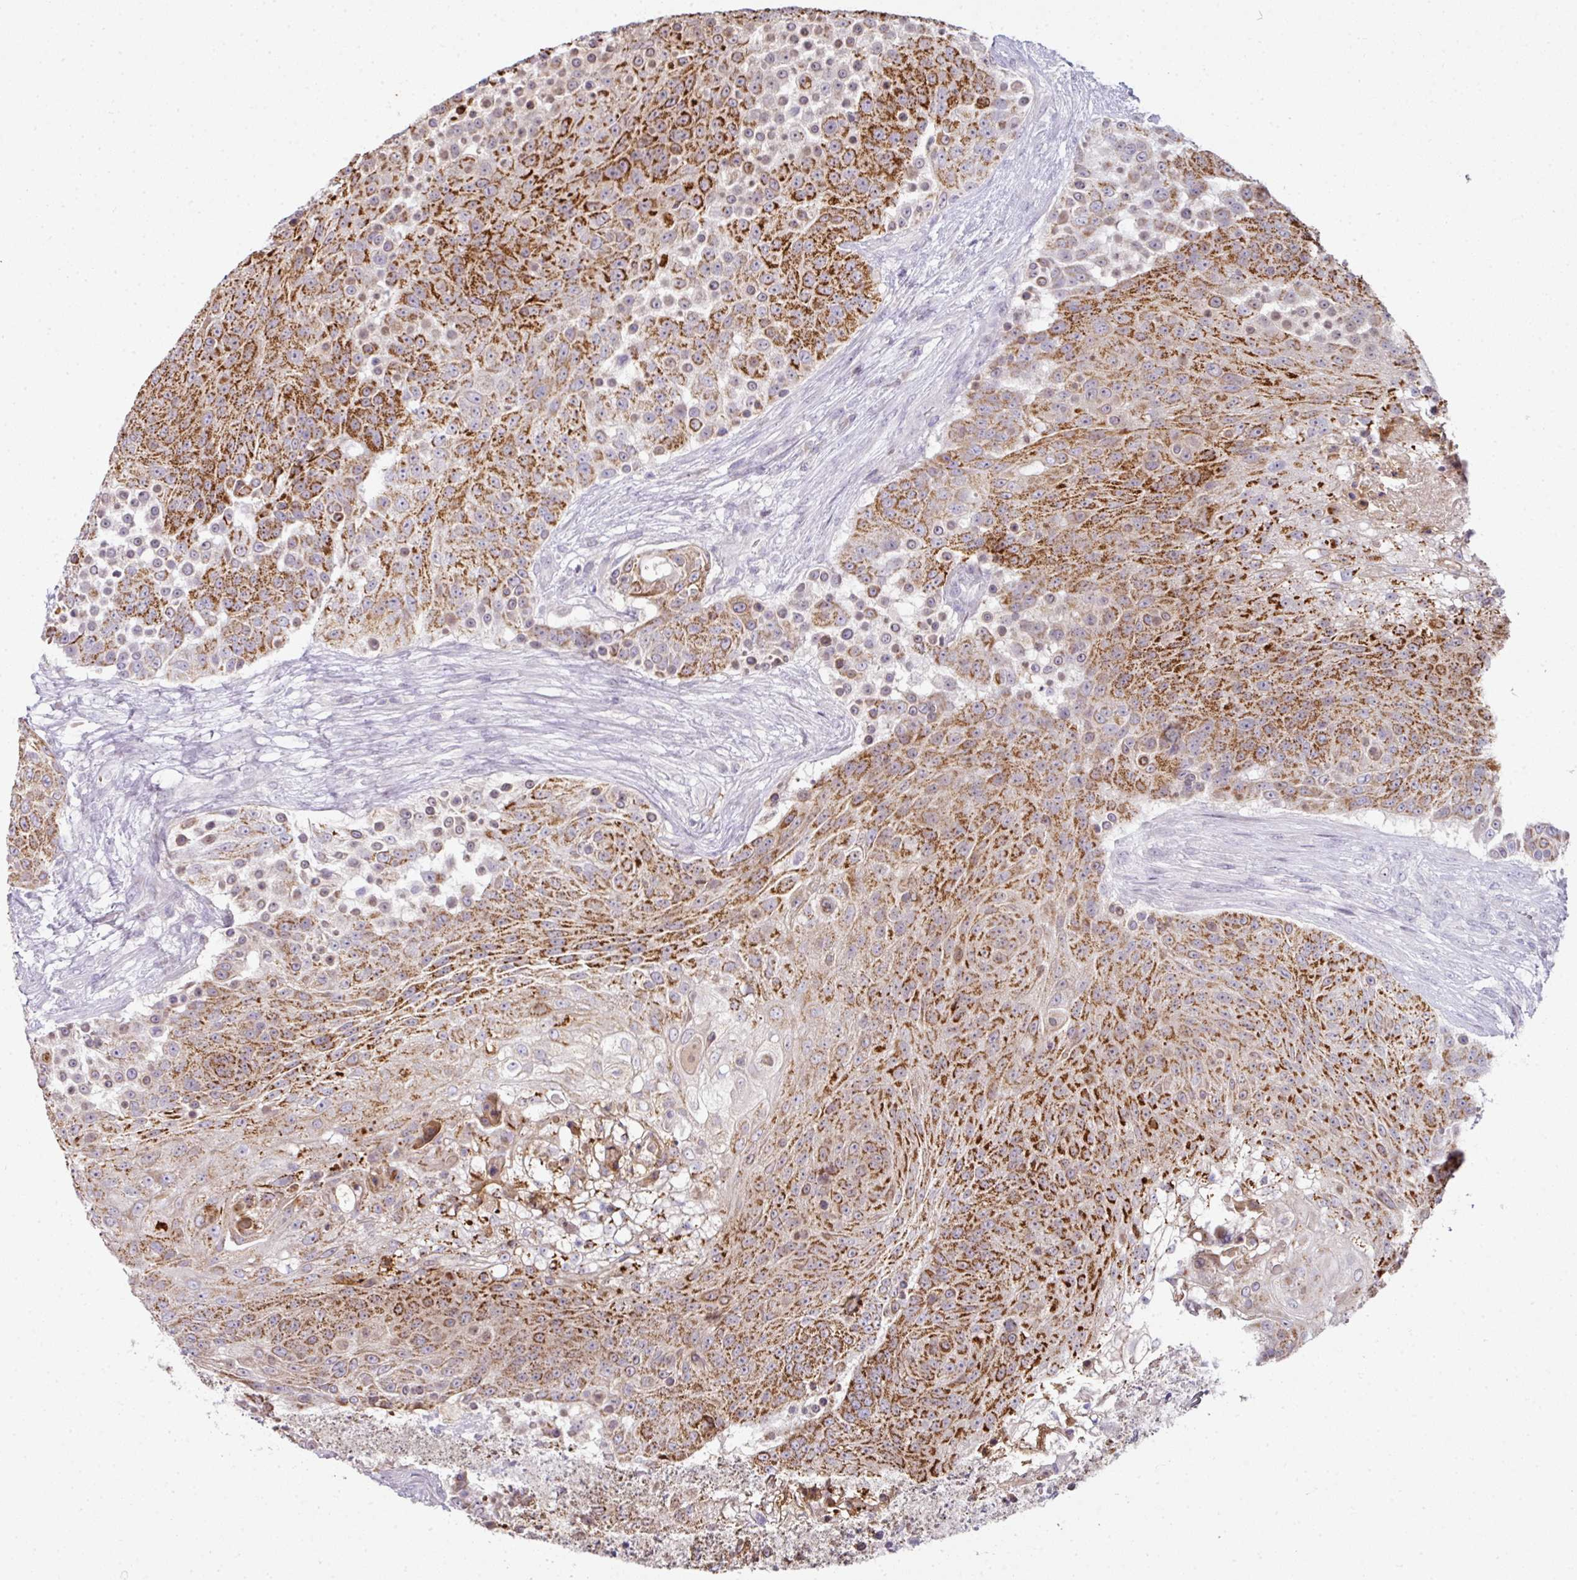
{"staining": {"intensity": "strong", "quantity": ">75%", "location": "cytoplasmic/membranous"}, "tissue": "urothelial cancer", "cell_type": "Tumor cells", "image_type": "cancer", "snomed": [{"axis": "morphology", "description": "Urothelial carcinoma, High grade"}, {"axis": "topography", "description": "Urinary bladder"}], "caption": "DAB immunohistochemical staining of human urothelial cancer reveals strong cytoplasmic/membranous protein positivity in approximately >75% of tumor cells. The staining was performed using DAB (3,3'-diaminobenzidine) to visualize the protein expression in brown, while the nuclei were stained in blue with hematoxylin (Magnification: 20x).", "gene": "ANKRD18A", "patient": {"sex": "female", "age": 63}}